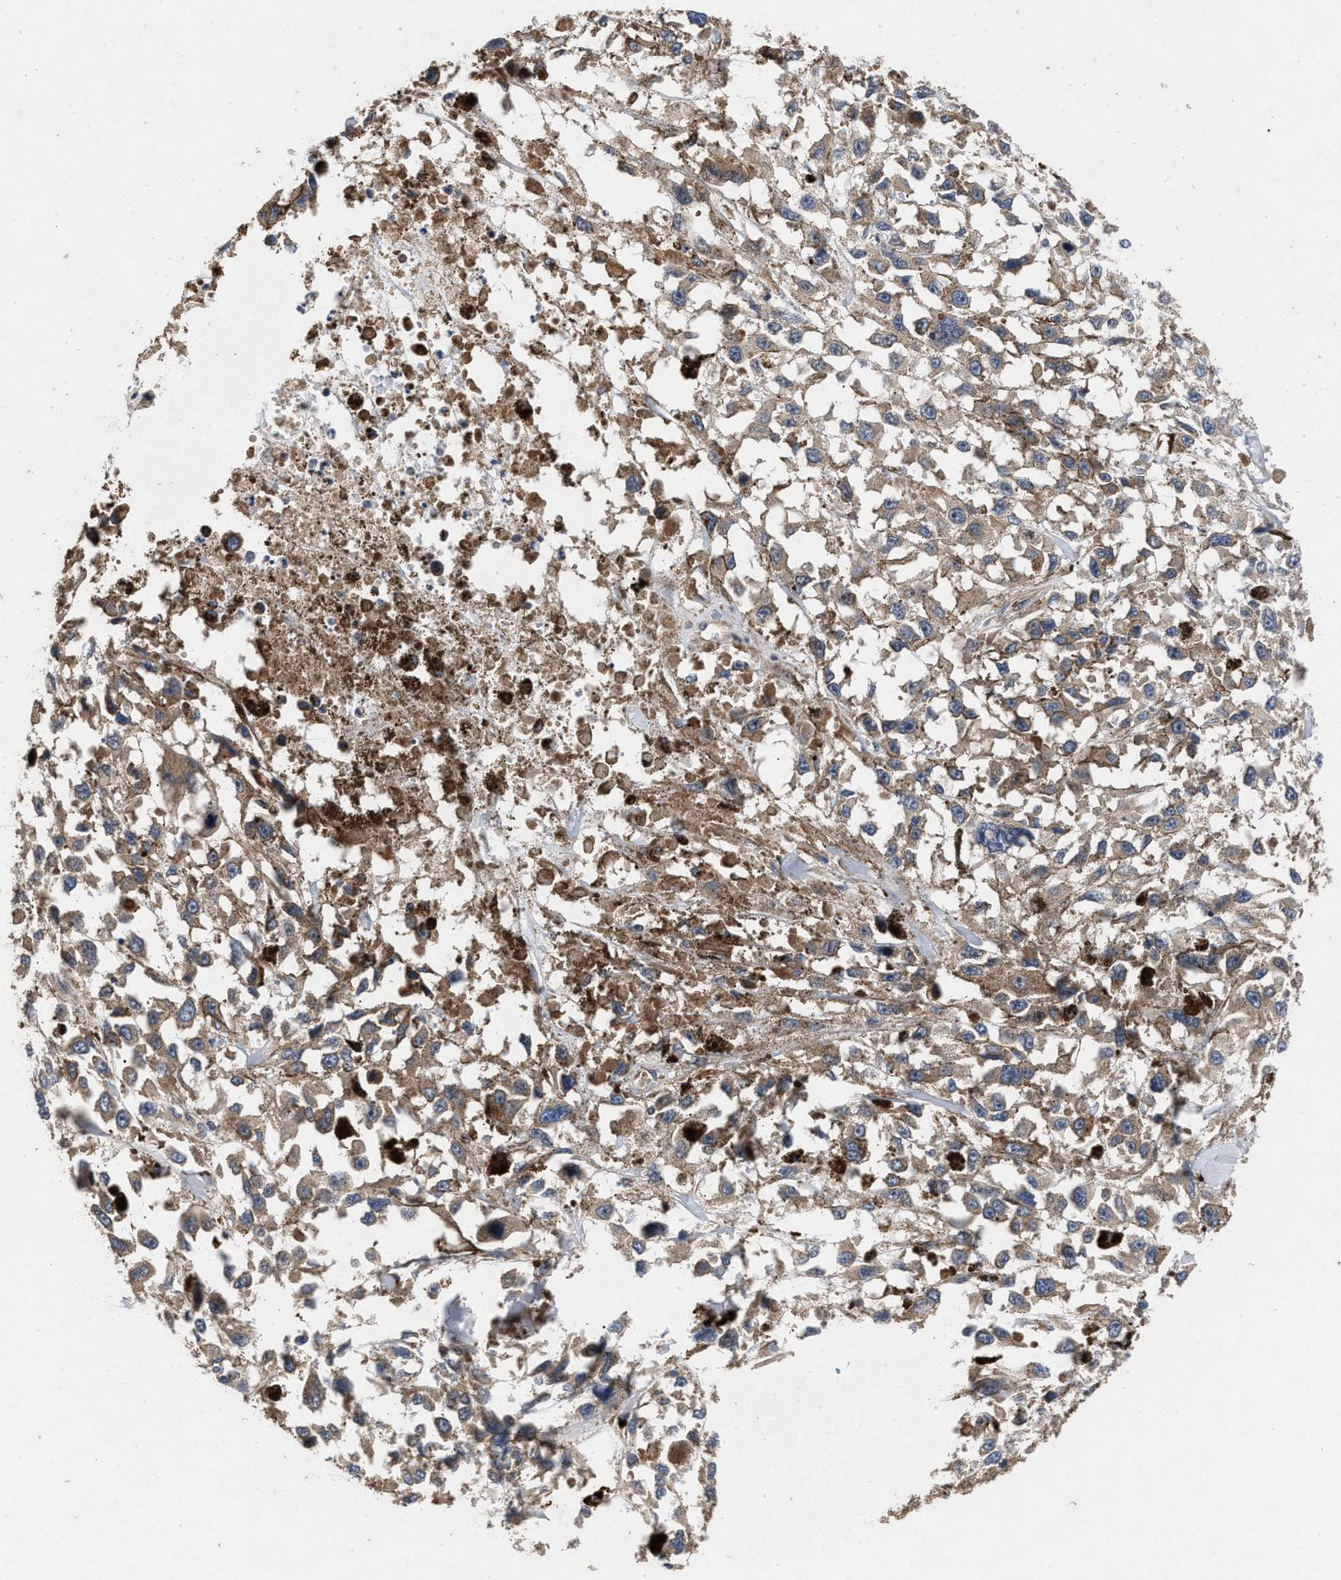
{"staining": {"intensity": "weak", "quantity": ">75%", "location": "cytoplasmic/membranous"}, "tissue": "melanoma", "cell_type": "Tumor cells", "image_type": "cancer", "snomed": [{"axis": "morphology", "description": "Malignant melanoma, Metastatic site"}, {"axis": "topography", "description": "Lymph node"}], "caption": "Melanoma stained with IHC shows weak cytoplasmic/membranous positivity in about >75% of tumor cells.", "gene": "NFKB2", "patient": {"sex": "male", "age": 59}}